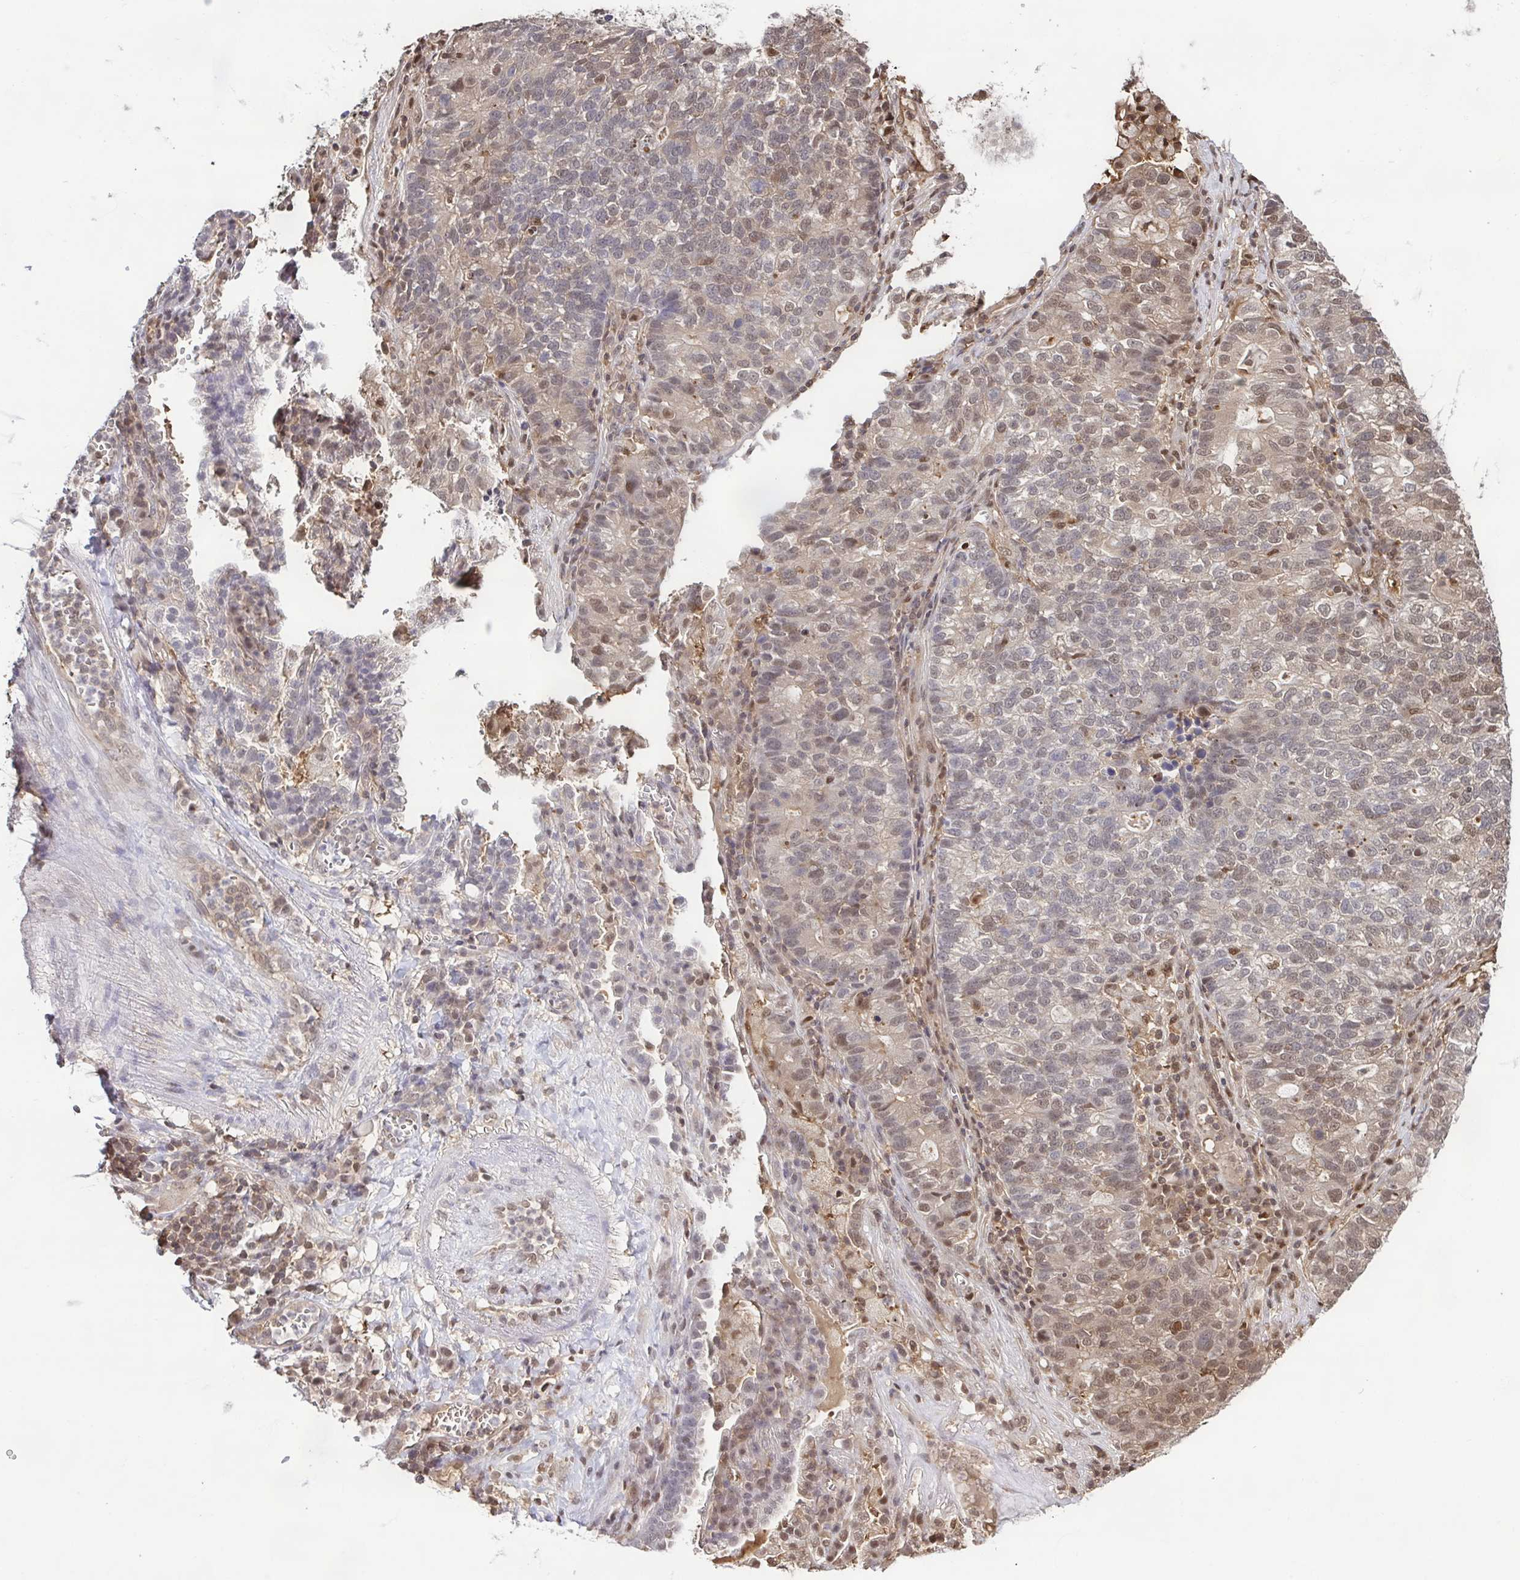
{"staining": {"intensity": "moderate", "quantity": "25%-75%", "location": "nuclear"}, "tissue": "lung cancer", "cell_type": "Tumor cells", "image_type": "cancer", "snomed": [{"axis": "morphology", "description": "Adenocarcinoma, NOS"}, {"axis": "topography", "description": "Lung"}], "caption": "IHC of lung cancer displays medium levels of moderate nuclear positivity in about 25%-75% of tumor cells.", "gene": "PSMB9", "patient": {"sex": "male", "age": 57}}